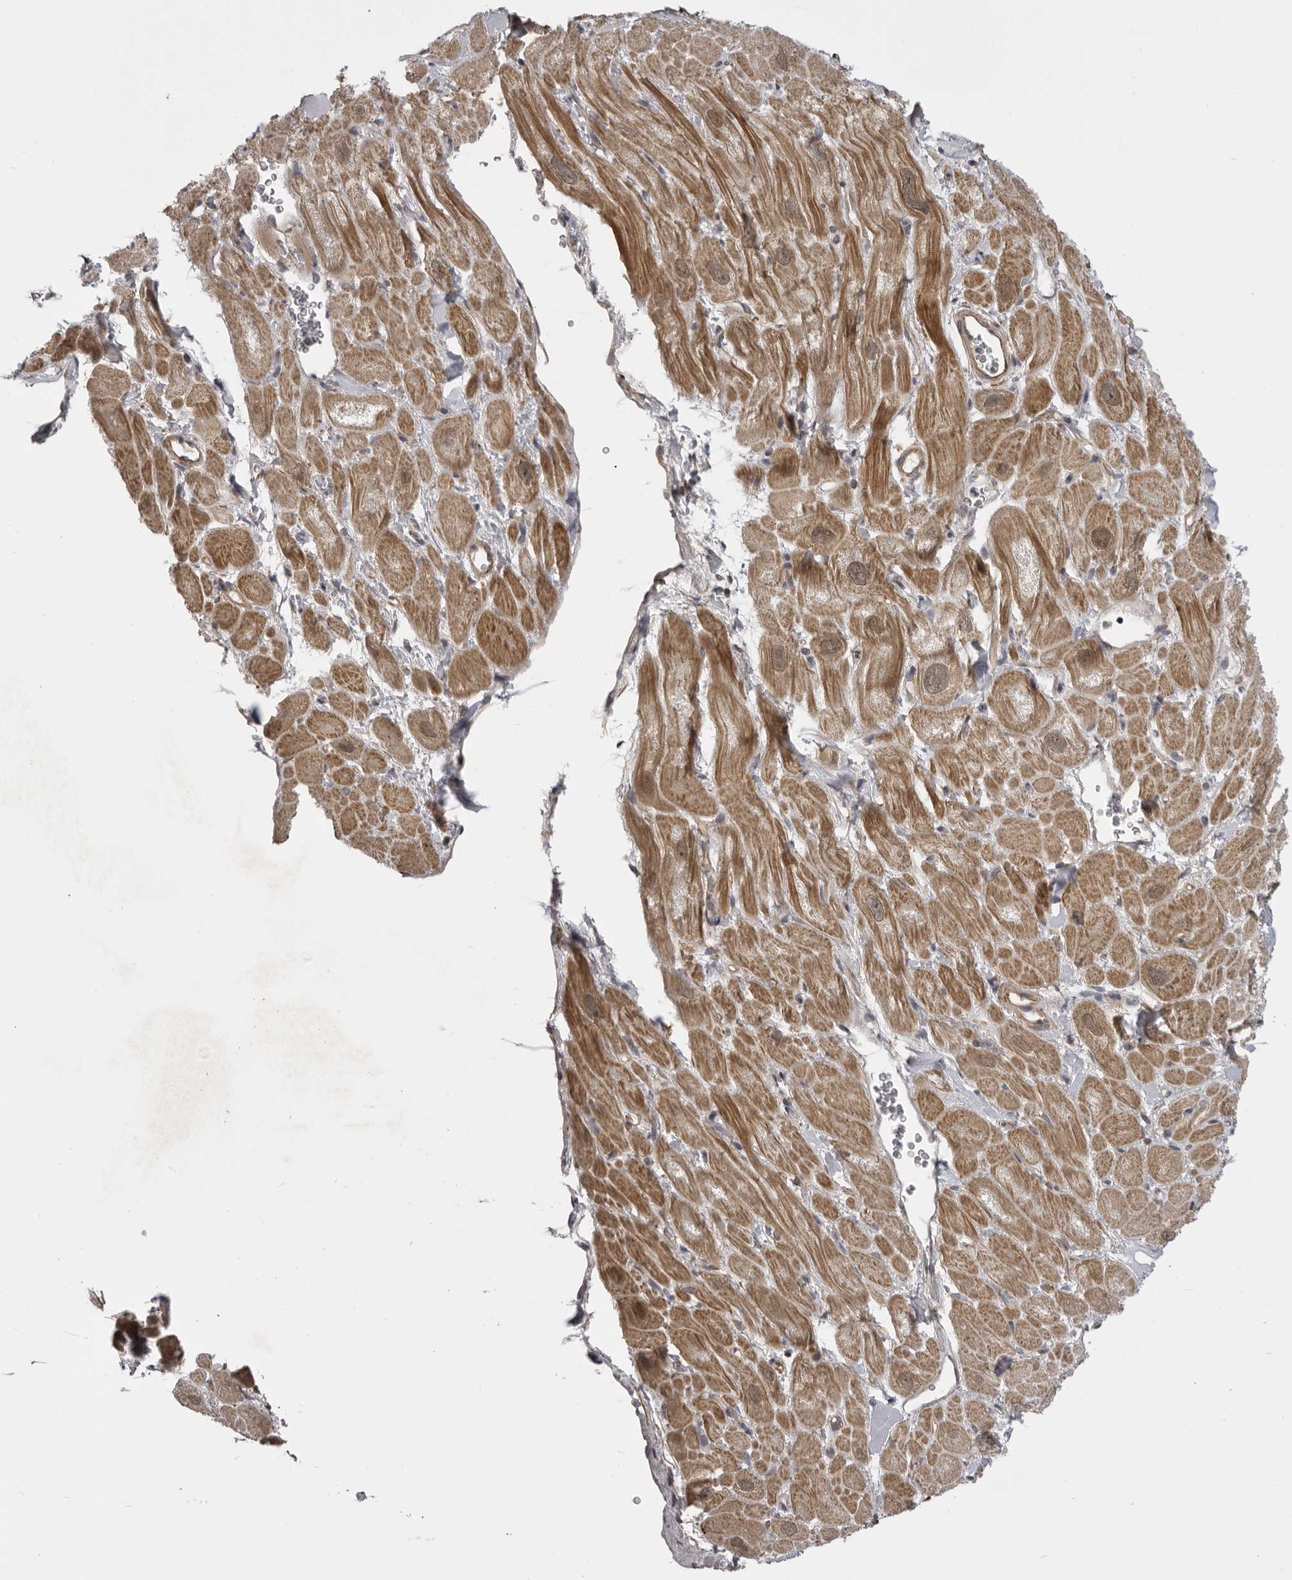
{"staining": {"intensity": "strong", "quantity": "25%-75%", "location": "cytoplasmic/membranous"}, "tissue": "heart muscle", "cell_type": "Cardiomyocytes", "image_type": "normal", "snomed": [{"axis": "morphology", "description": "Normal tissue, NOS"}, {"axis": "topography", "description": "Heart"}], "caption": "An IHC photomicrograph of benign tissue is shown. Protein staining in brown shows strong cytoplasmic/membranous positivity in heart muscle within cardiomyocytes. The staining was performed using DAB, with brown indicating positive protein expression. Nuclei are stained blue with hematoxylin.", "gene": "EPHA10", "patient": {"sex": "male", "age": 49}}